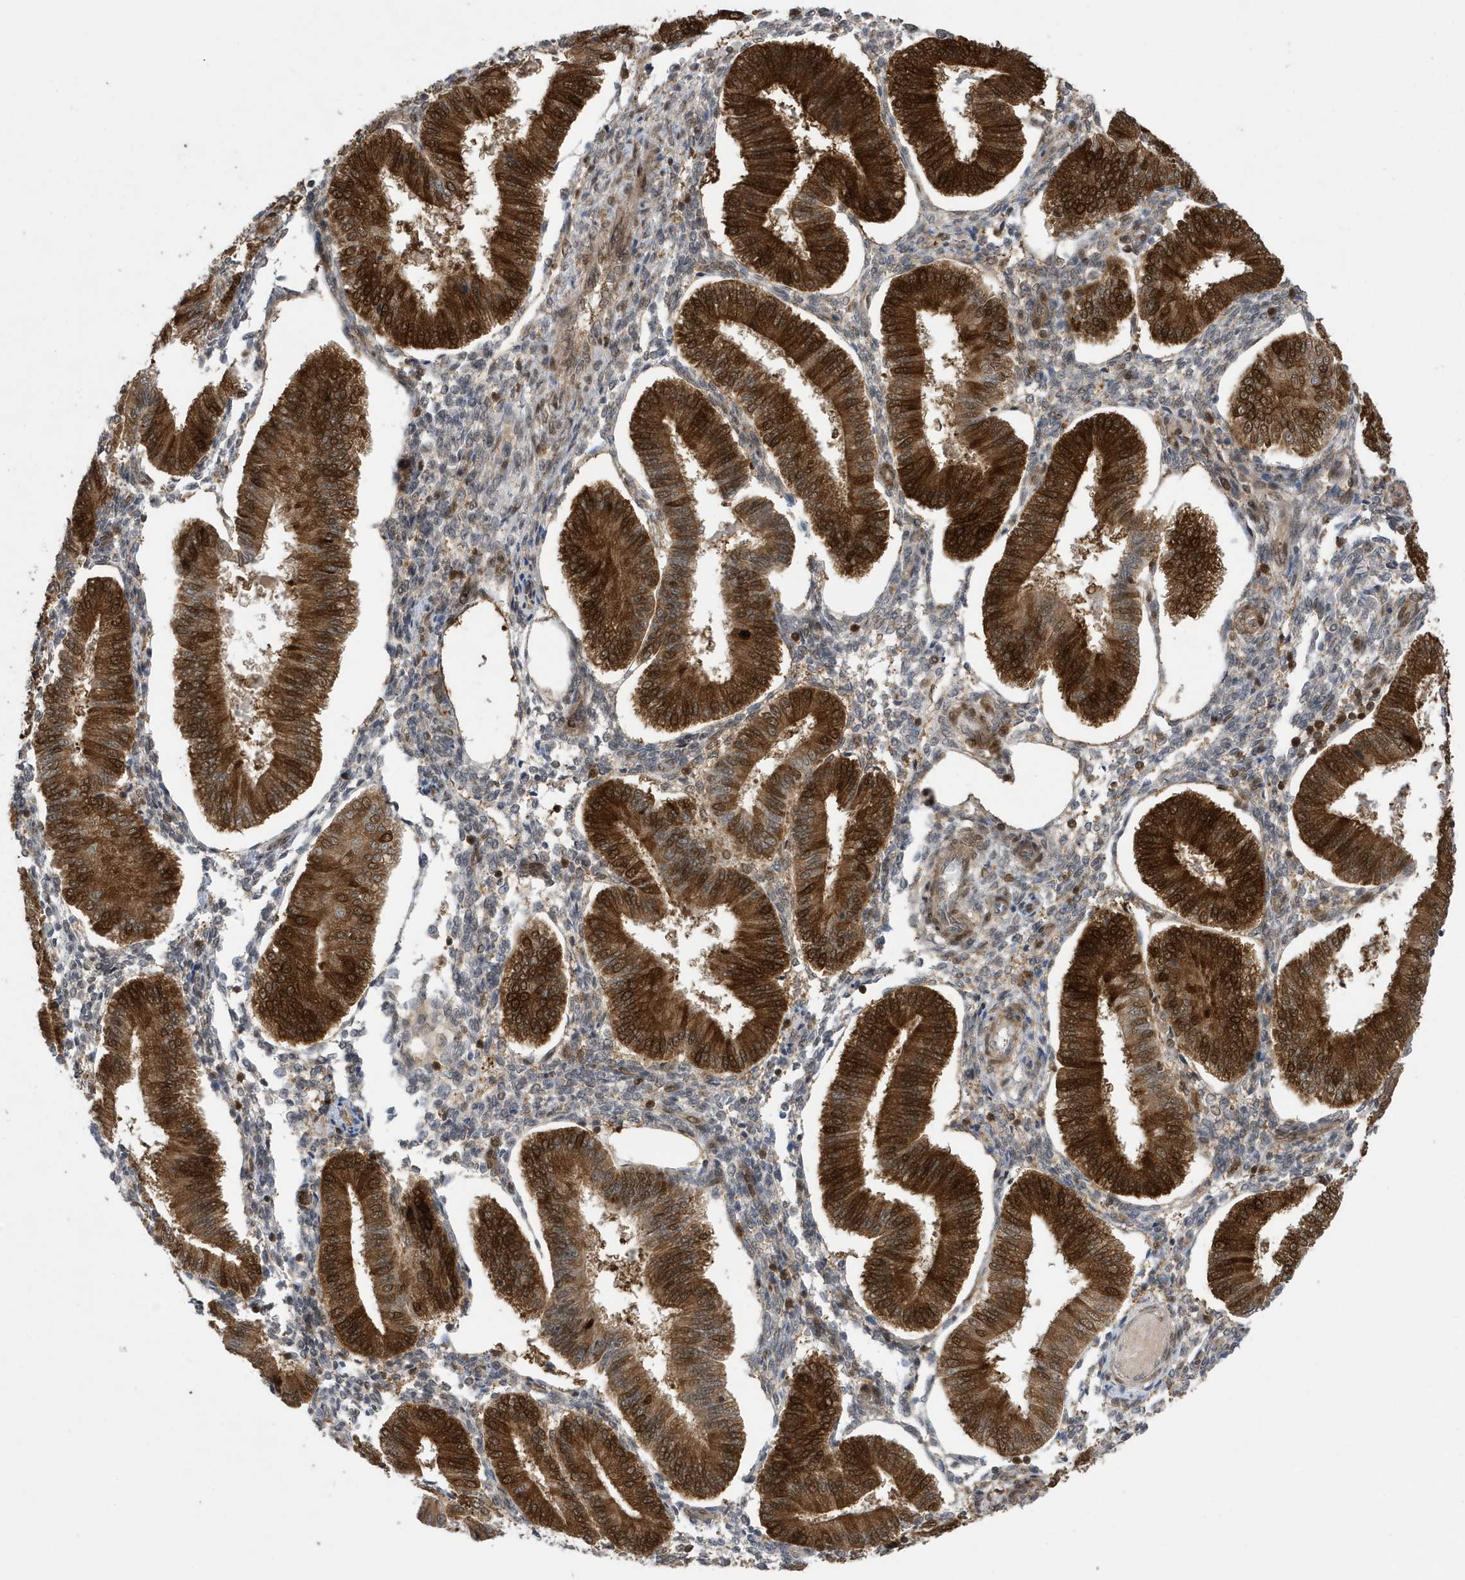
{"staining": {"intensity": "moderate", "quantity": "<25%", "location": "cytoplasmic/membranous"}, "tissue": "endometrium", "cell_type": "Cells in endometrial stroma", "image_type": "normal", "snomed": [{"axis": "morphology", "description": "Normal tissue, NOS"}, {"axis": "topography", "description": "Endometrium"}], "caption": "Immunohistochemistry of benign endometrium shows low levels of moderate cytoplasmic/membranous staining in approximately <25% of cells in endometrial stroma.", "gene": "UBQLN1", "patient": {"sex": "female", "age": 39}}